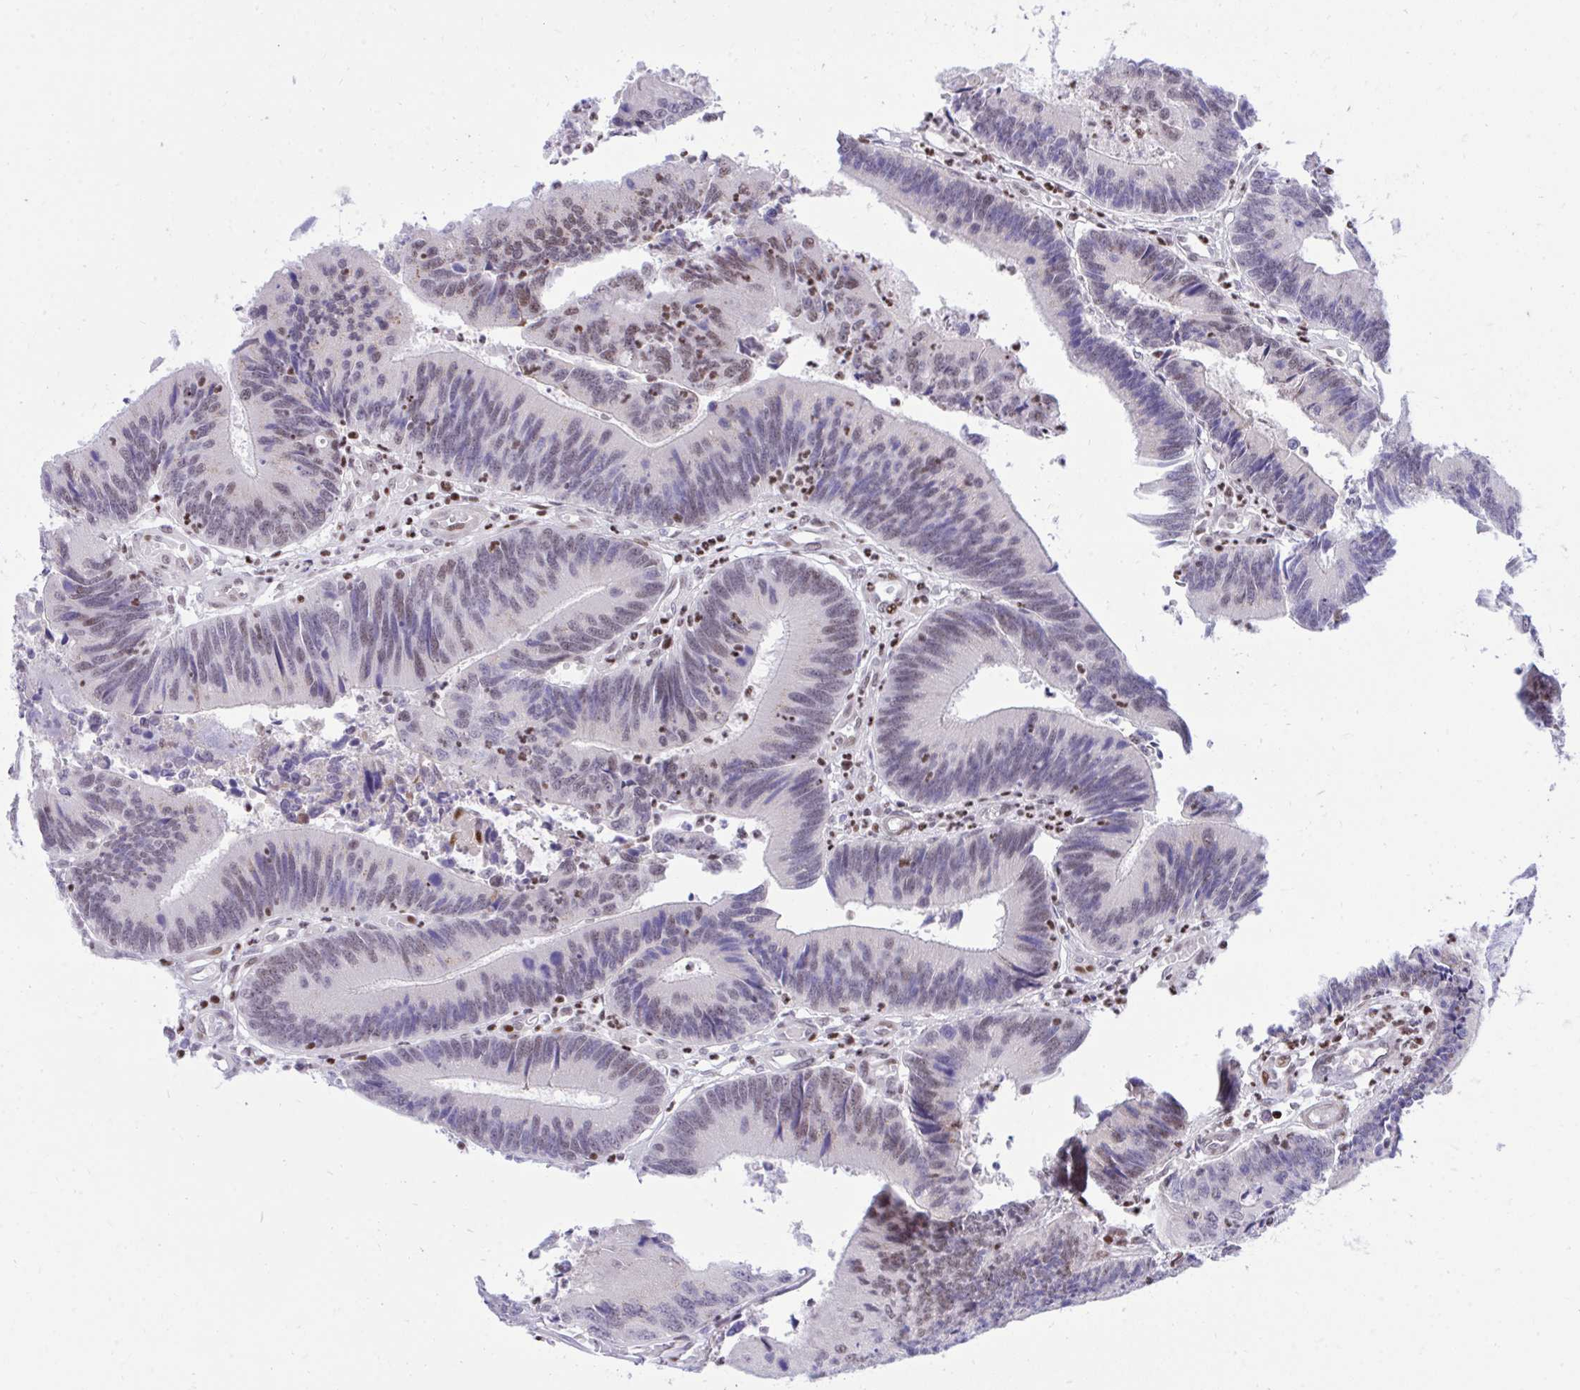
{"staining": {"intensity": "weak", "quantity": "25%-75%", "location": "nuclear"}, "tissue": "colorectal cancer", "cell_type": "Tumor cells", "image_type": "cancer", "snomed": [{"axis": "morphology", "description": "Adenocarcinoma, NOS"}, {"axis": "topography", "description": "Colon"}], "caption": "Immunohistochemical staining of human colorectal adenocarcinoma reveals weak nuclear protein staining in about 25%-75% of tumor cells.", "gene": "C14orf39", "patient": {"sex": "female", "age": 67}}